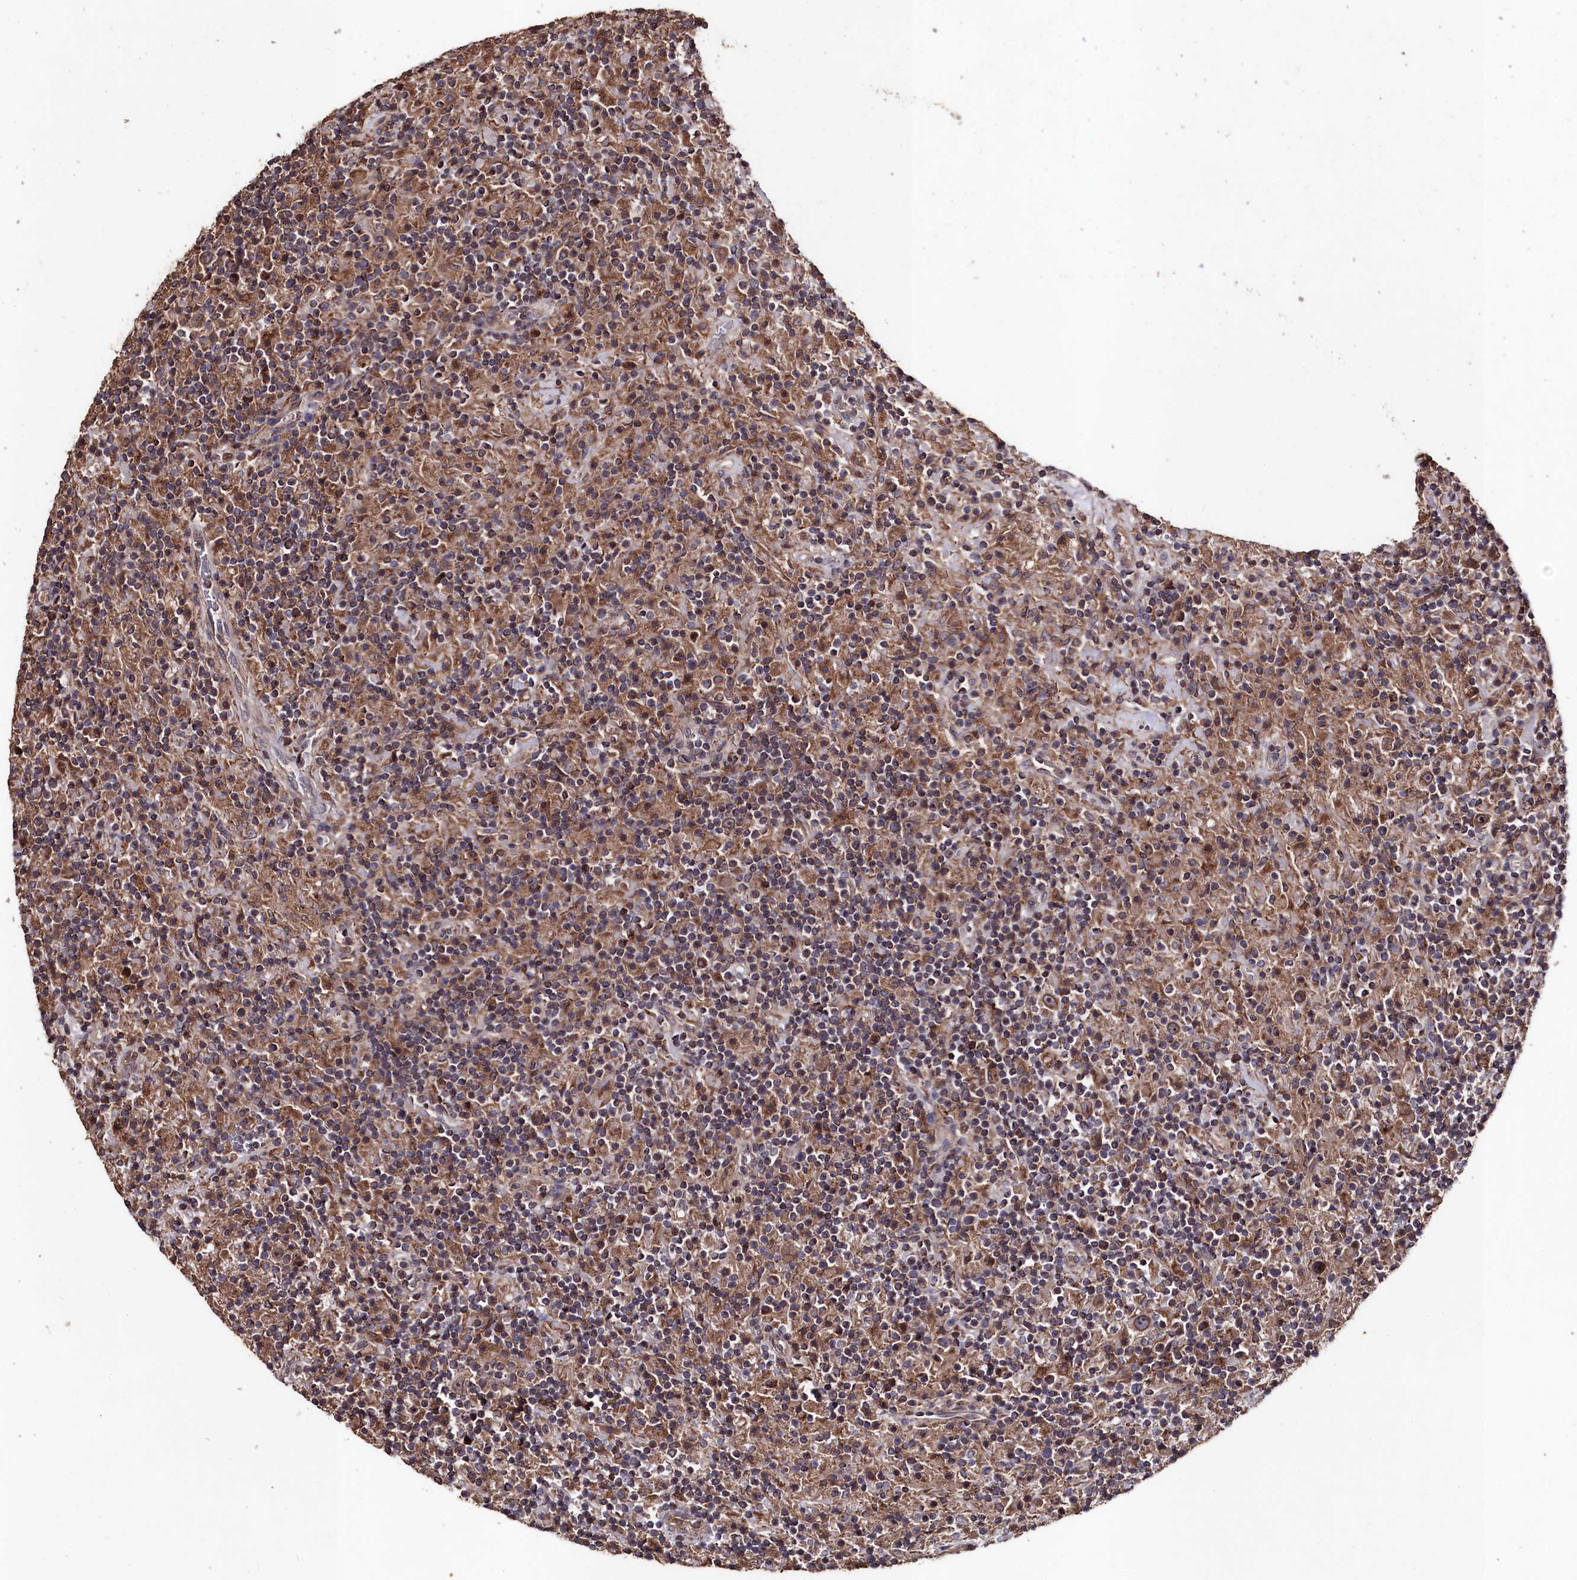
{"staining": {"intensity": "moderate", "quantity": ">75%", "location": "cytoplasmic/membranous"}, "tissue": "lymphoma", "cell_type": "Tumor cells", "image_type": "cancer", "snomed": [{"axis": "morphology", "description": "Hodgkin's disease, NOS"}, {"axis": "topography", "description": "Lymph node"}], "caption": "Protein expression analysis of human lymphoma reveals moderate cytoplasmic/membranous staining in about >75% of tumor cells. The staining was performed using DAB, with brown indicating positive protein expression. Nuclei are stained blue with hematoxylin.", "gene": "MYO1H", "patient": {"sex": "male", "age": 70}}